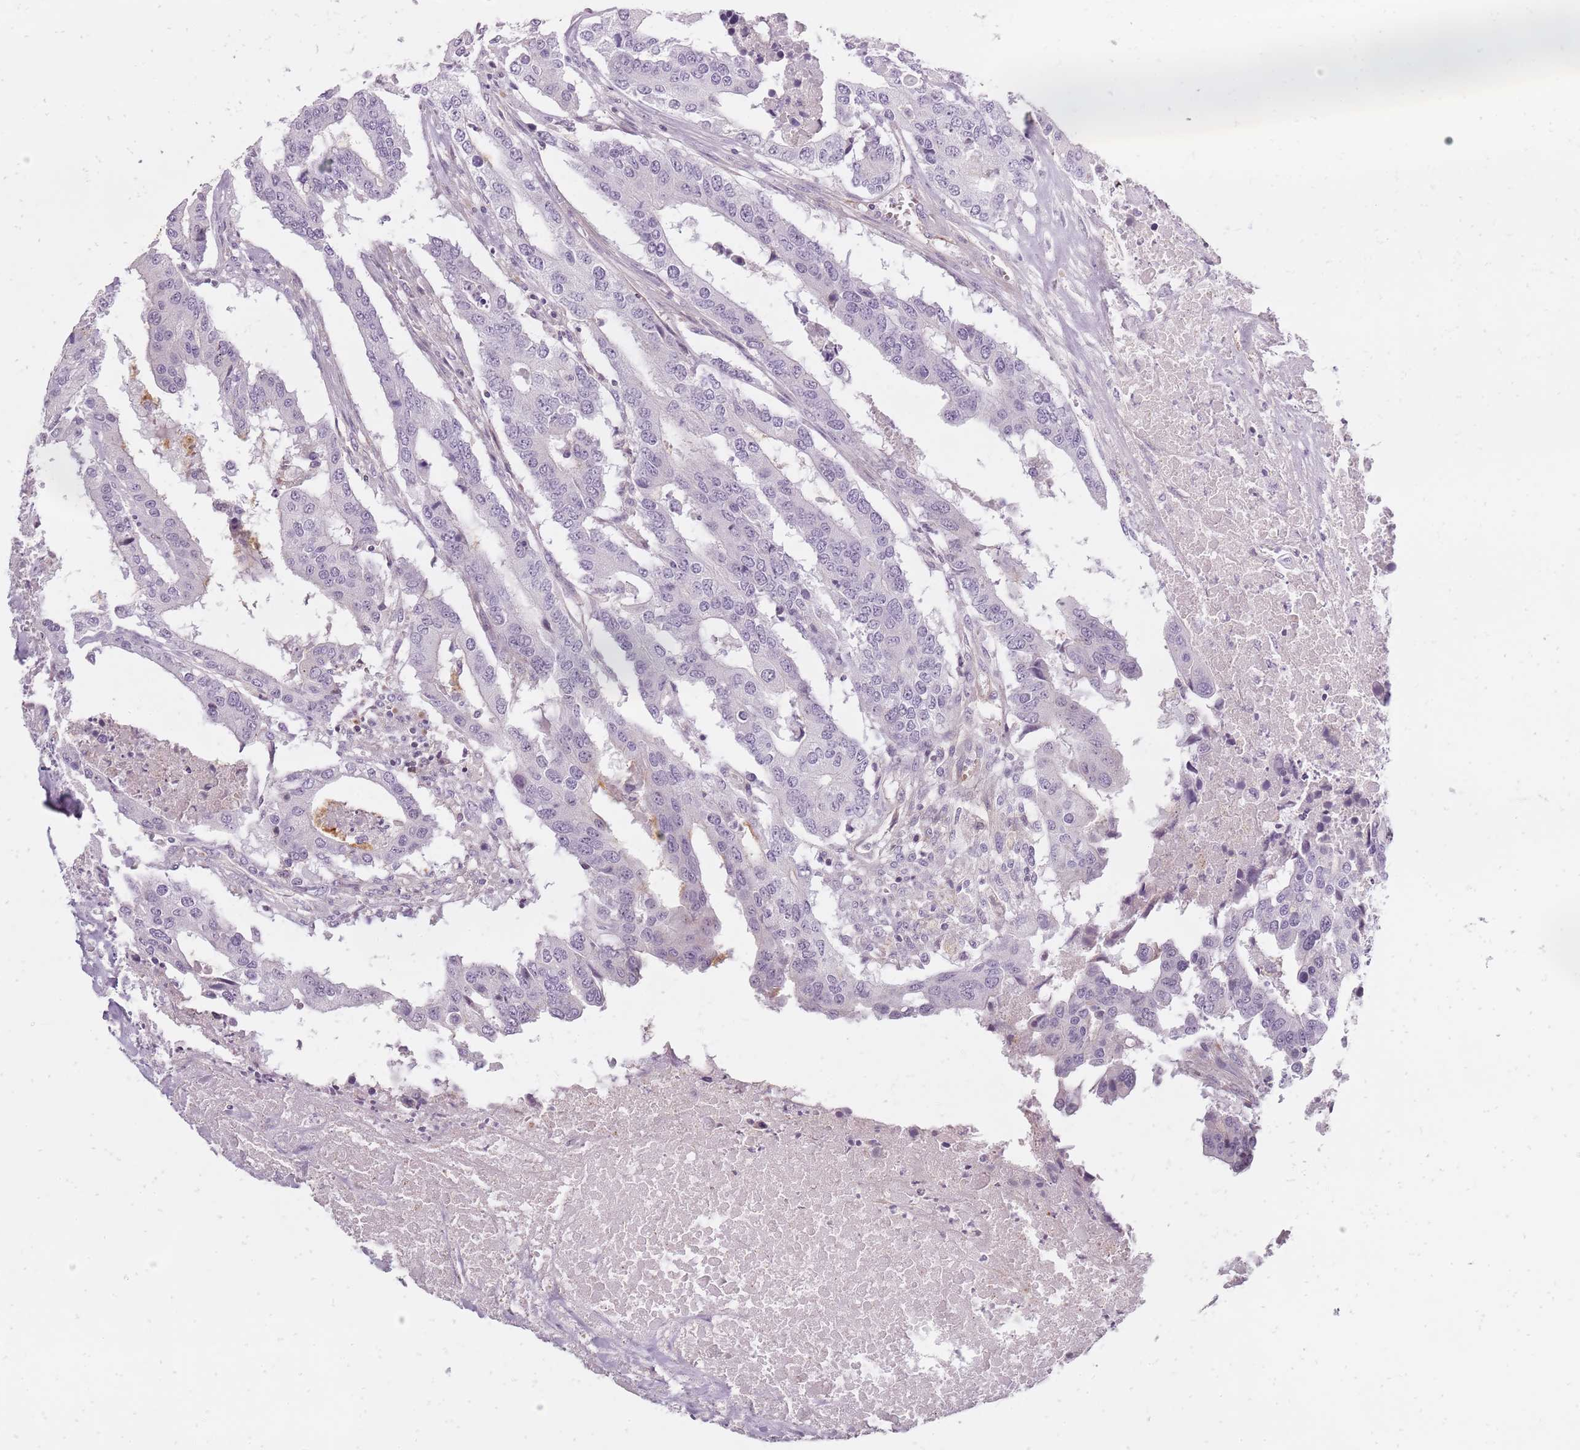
{"staining": {"intensity": "negative", "quantity": "none", "location": "none"}, "tissue": "colorectal cancer", "cell_type": "Tumor cells", "image_type": "cancer", "snomed": [{"axis": "morphology", "description": "Adenocarcinoma, NOS"}, {"axis": "topography", "description": "Colon"}], "caption": "Tumor cells are negative for brown protein staining in colorectal cancer.", "gene": "SYNGR3", "patient": {"sex": "male", "age": 77}}